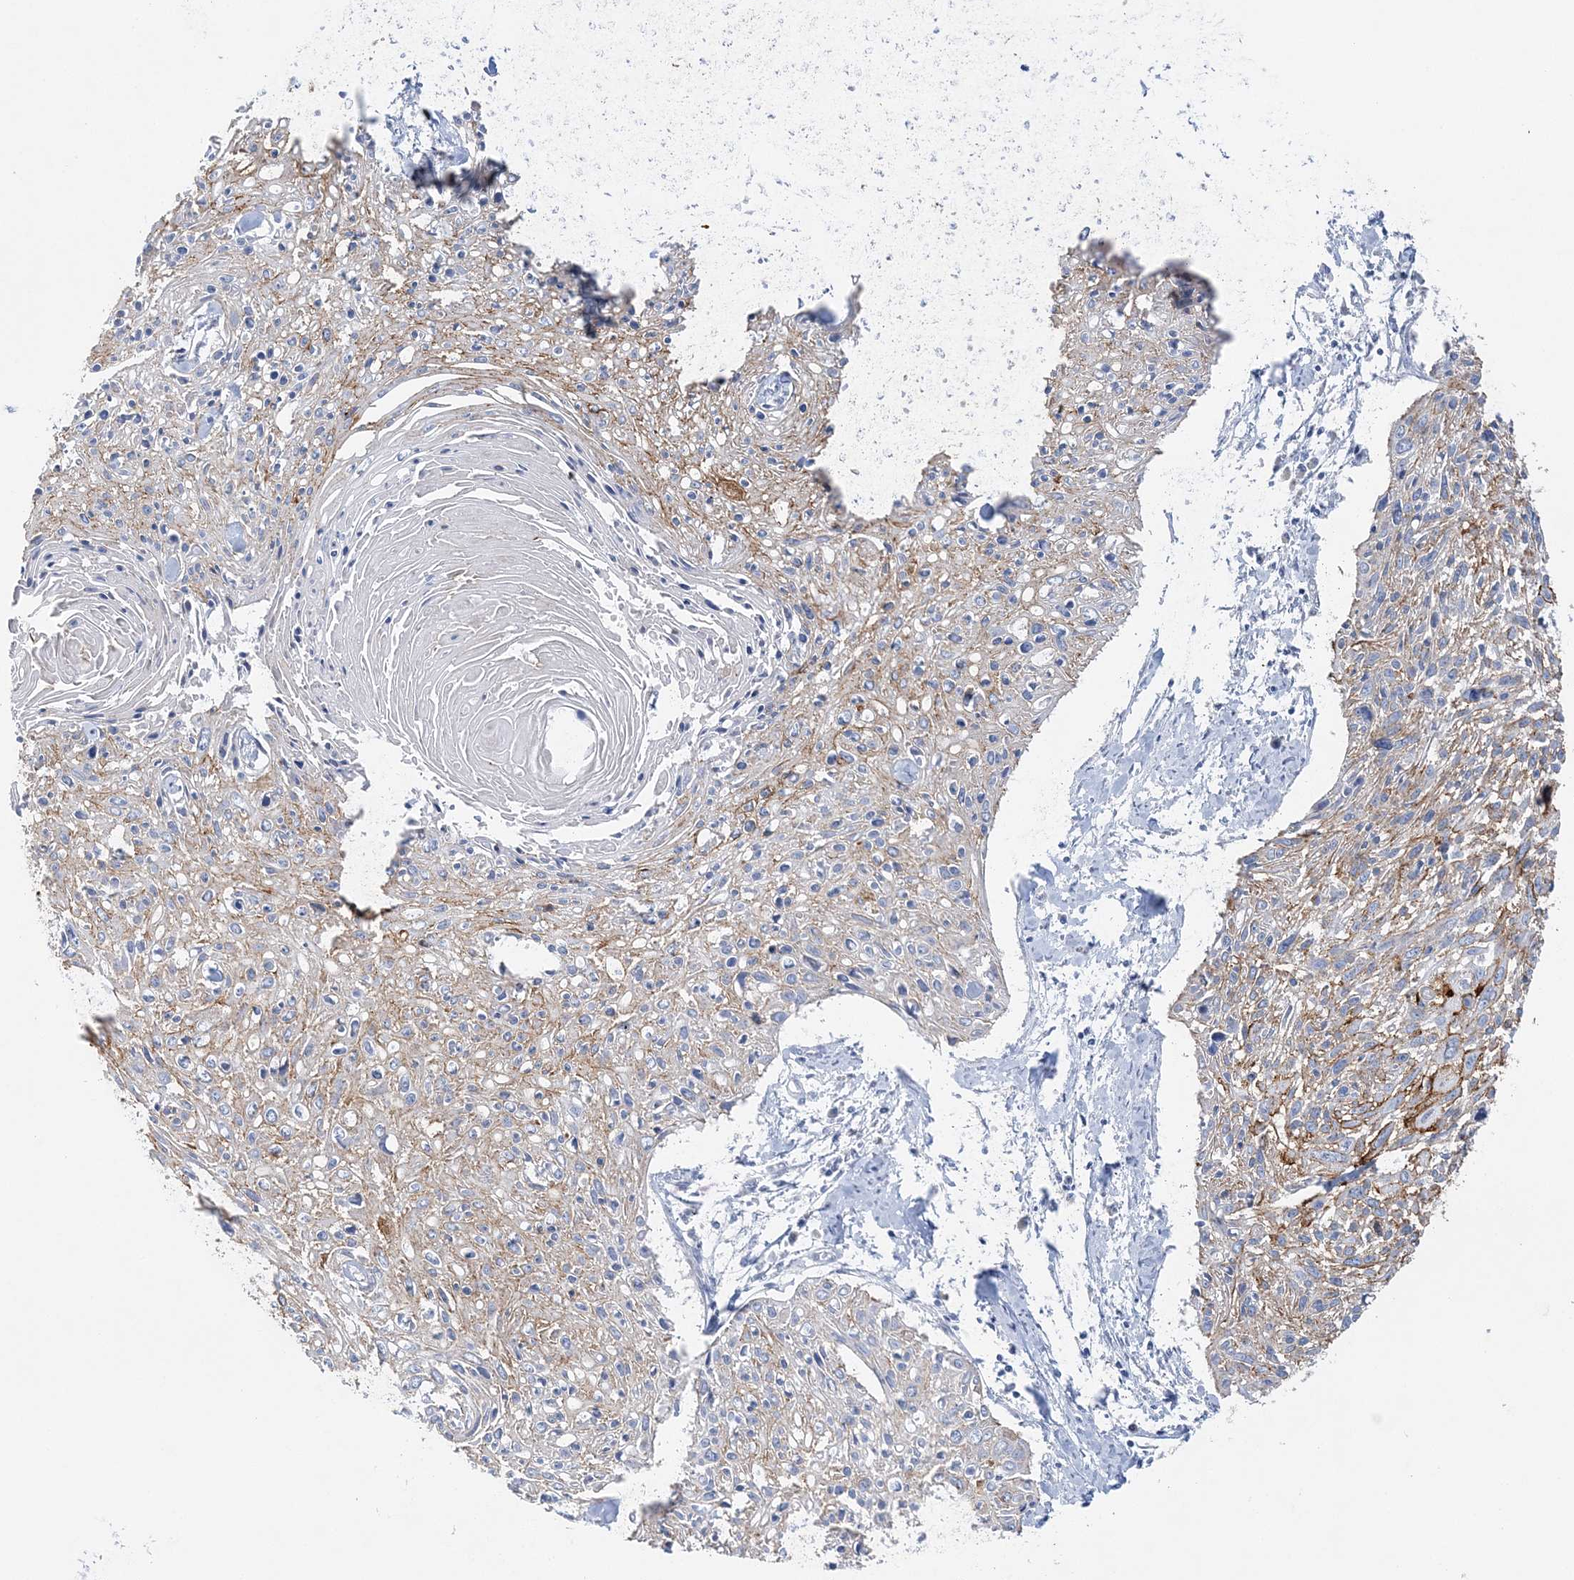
{"staining": {"intensity": "moderate", "quantity": "25%-75%", "location": "cytoplasmic/membranous"}, "tissue": "cervical cancer", "cell_type": "Tumor cells", "image_type": "cancer", "snomed": [{"axis": "morphology", "description": "Squamous cell carcinoma, NOS"}, {"axis": "topography", "description": "Cervix"}], "caption": "Immunohistochemical staining of human cervical squamous cell carcinoma demonstrates moderate cytoplasmic/membranous protein expression in about 25%-75% of tumor cells.", "gene": "SLC5A6", "patient": {"sex": "female", "age": 51}}